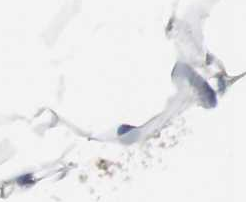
{"staining": {"intensity": "weak", "quantity": ">75%", "location": "cytoplasmic/membranous"}, "tissue": "adipose tissue", "cell_type": "Adipocytes", "image_type": "normal", "snomed": [{"axis": "morphology", "description": "Normal tissue, NOS"}, {"axis": "topography", "description": "Breast"}, {"axis": "topography", "description": "Adipose tissue"}], "caption": "Weak cytoplasmic/membranous protein staining is seen in approximately >75% of adipocytes in adipose tissue. The staining was performed using DAB (3,3'-diaminobenzidine) to visualize the protein expression in brown, while the nuclei were stained in blue with hematoxylin (Magnification: 20x).", "gene": "SMAD1", "patient": {"sex": "female", "age": 25}}